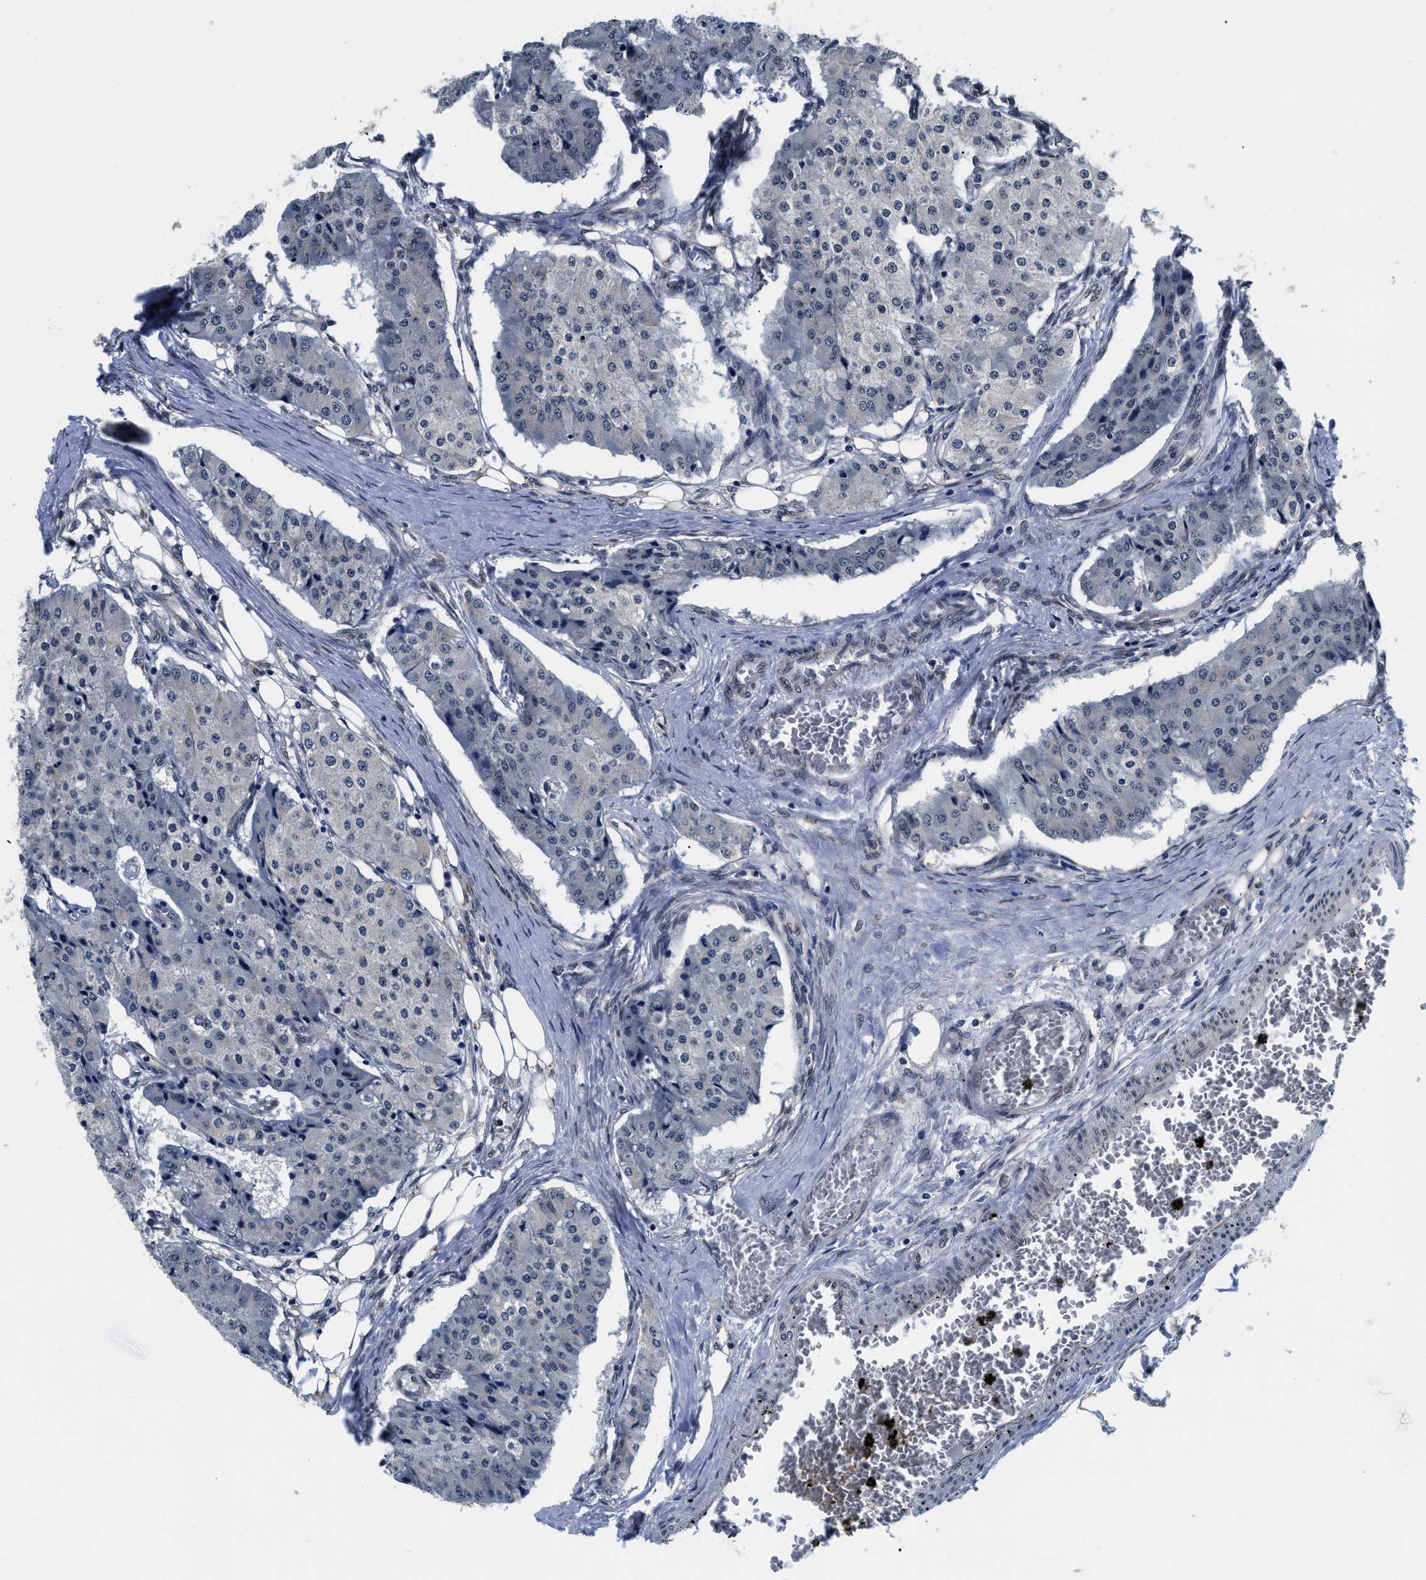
{"staining": {"intensity": "negative", "quantity": "none", "location": "none"}, "tissue": "carcinoid", "cell_type": "Tumor cells", "image_type": "cancer", "snomed": [{"axis": "morphology", "description": "Carcinoid, malignant, NOS"}, {"axis": "topography", "description": "Colon"}], "caption": "This micrograph is of carcinoid stained with immunohistochemistry to label a protein in brown with the nuclei are counter-stained blue. There is no staining in tumor cells.", "gene": "SNX10", "patient": {"sex": "female", "age": 52}}